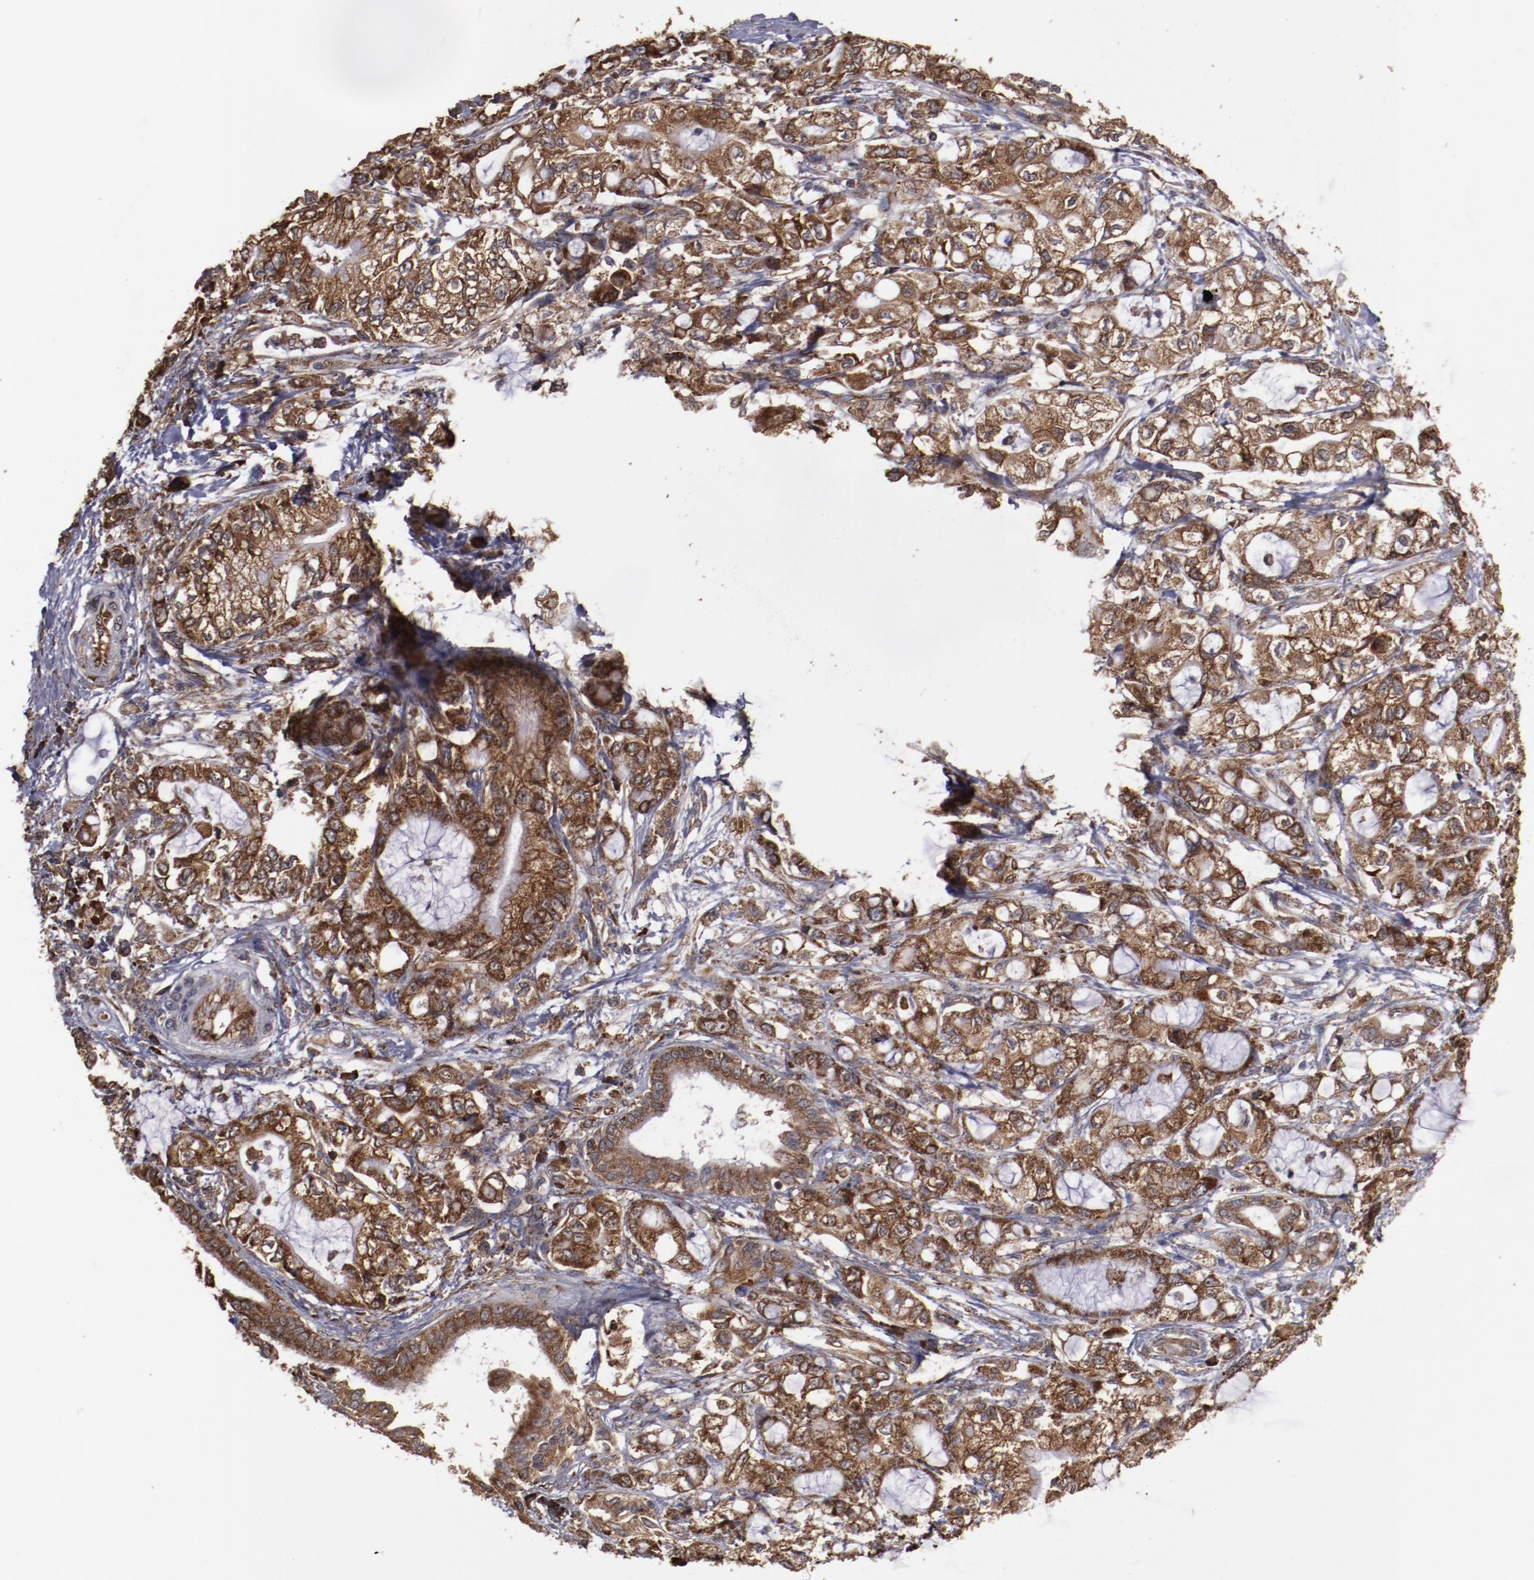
{"staining": {"intensity": "strong", "quantity": ">75%", "location": "cytoplasmic/membranous"}, "tissue": "pancreatic cancer", "cell_type": "Tumor cells", "image_type": "cancer", "snomed": [{"axis": "morphology", "description": "Adenocarcinoma, NOS"}, {"axis": "topography", "description": "Pancreas"}], "caption": "A brown stain highlights strong cytoplasmic/membranous expression of a protein in human pancreatic cancer tumor cells. Nuclei are stained in blue.", "gene": "RPS4Y1", "patient": {"sex": "male", "age": 79}}